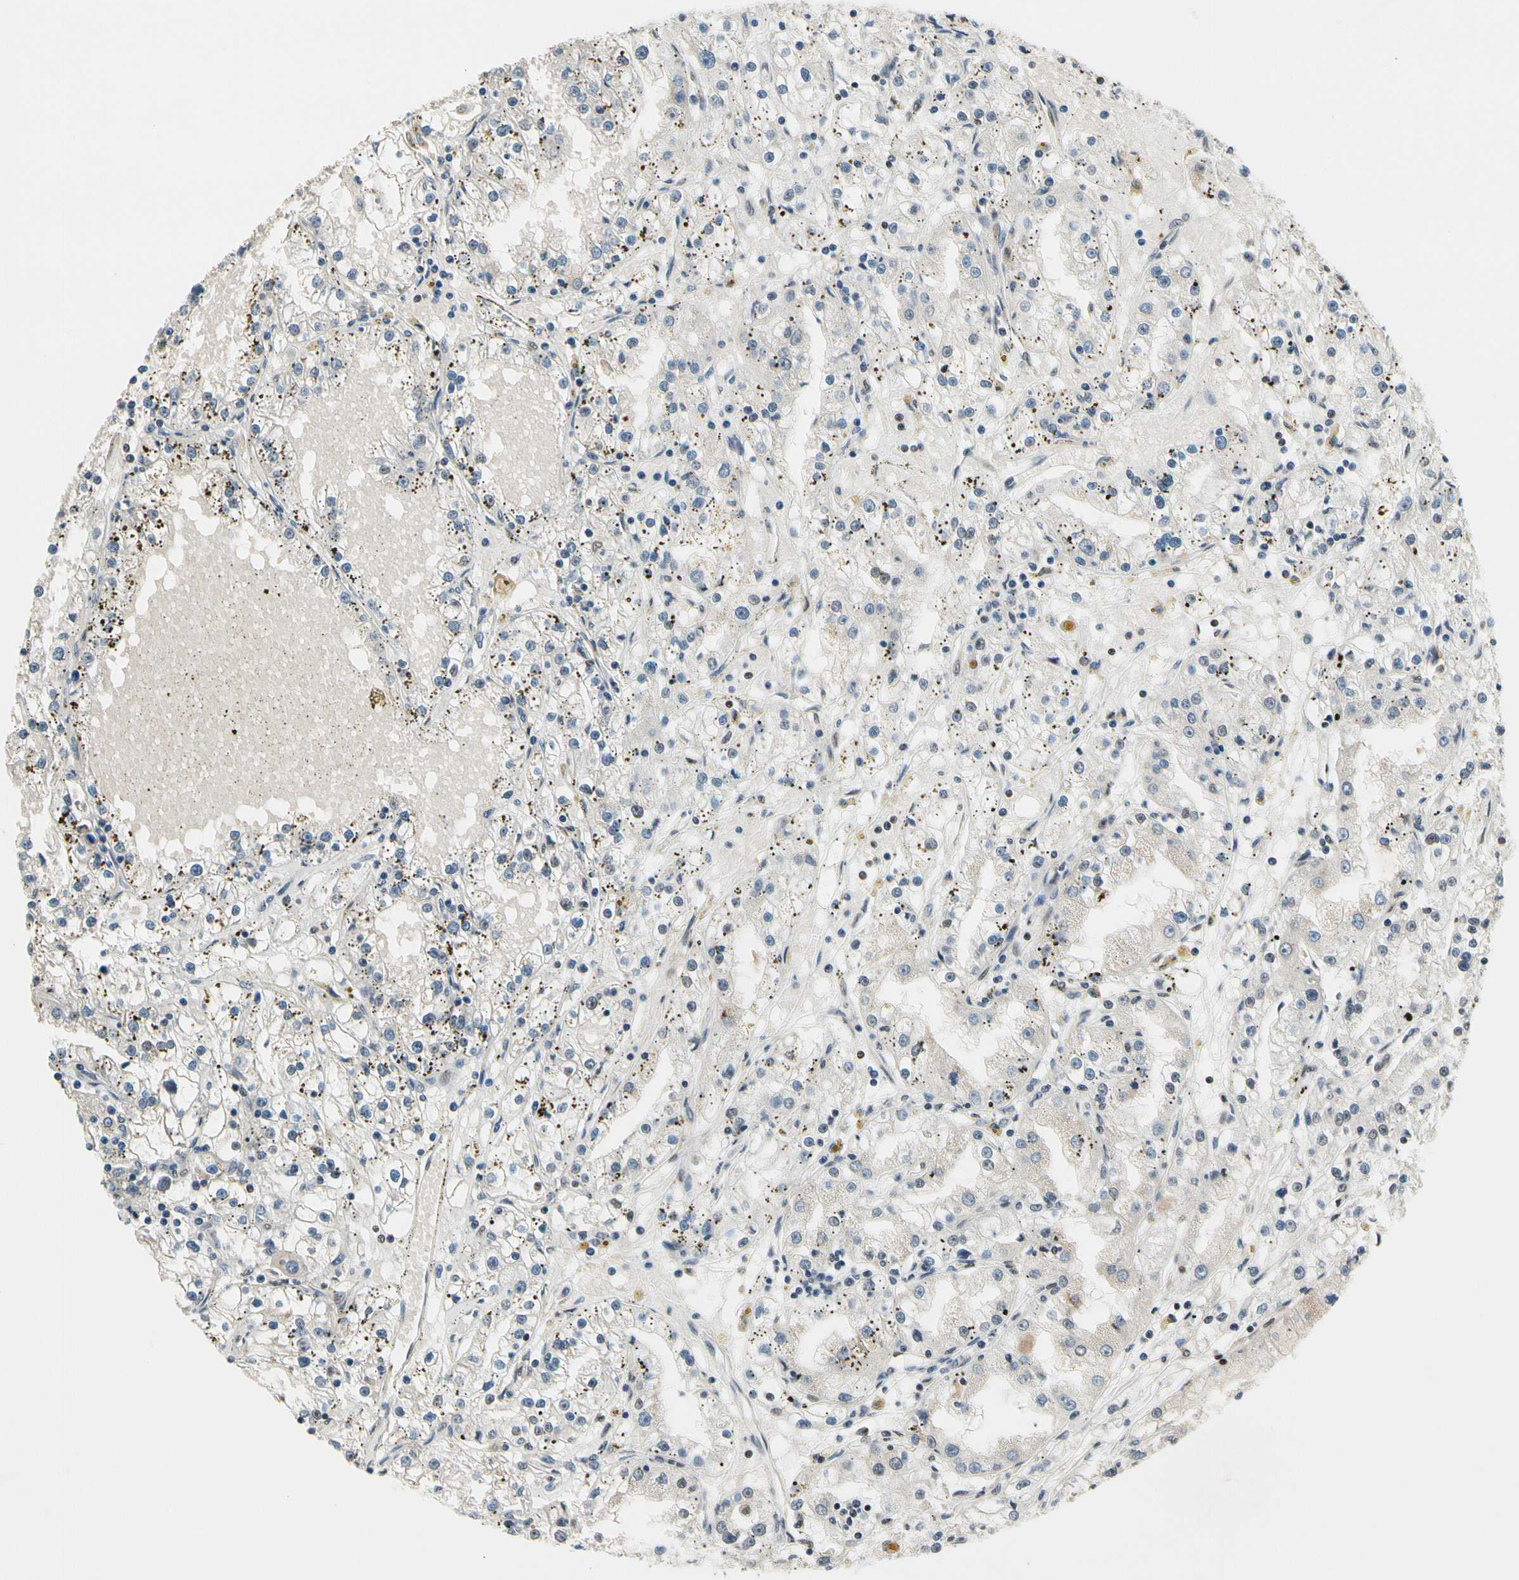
{"staining": {"intensity": "negative", "quantity": "none", "location": "none"}, "tissue": "renal cancer", "cell_type": "Tumor cells", "image_type": "cancer", "snomed": [{"axis": "morphology", "description": "Adenocarcinoma, NOS"}, {"axis": "topography", "description": "Kidney"}], "caption": "Immunohistochemistry (IHC) image of renal adenocarcinoma stained for a protein (brown), which shows no positivity in tumor cells.", "gene": "RECQL", "patient": {"sex": "male", "age": 56}}